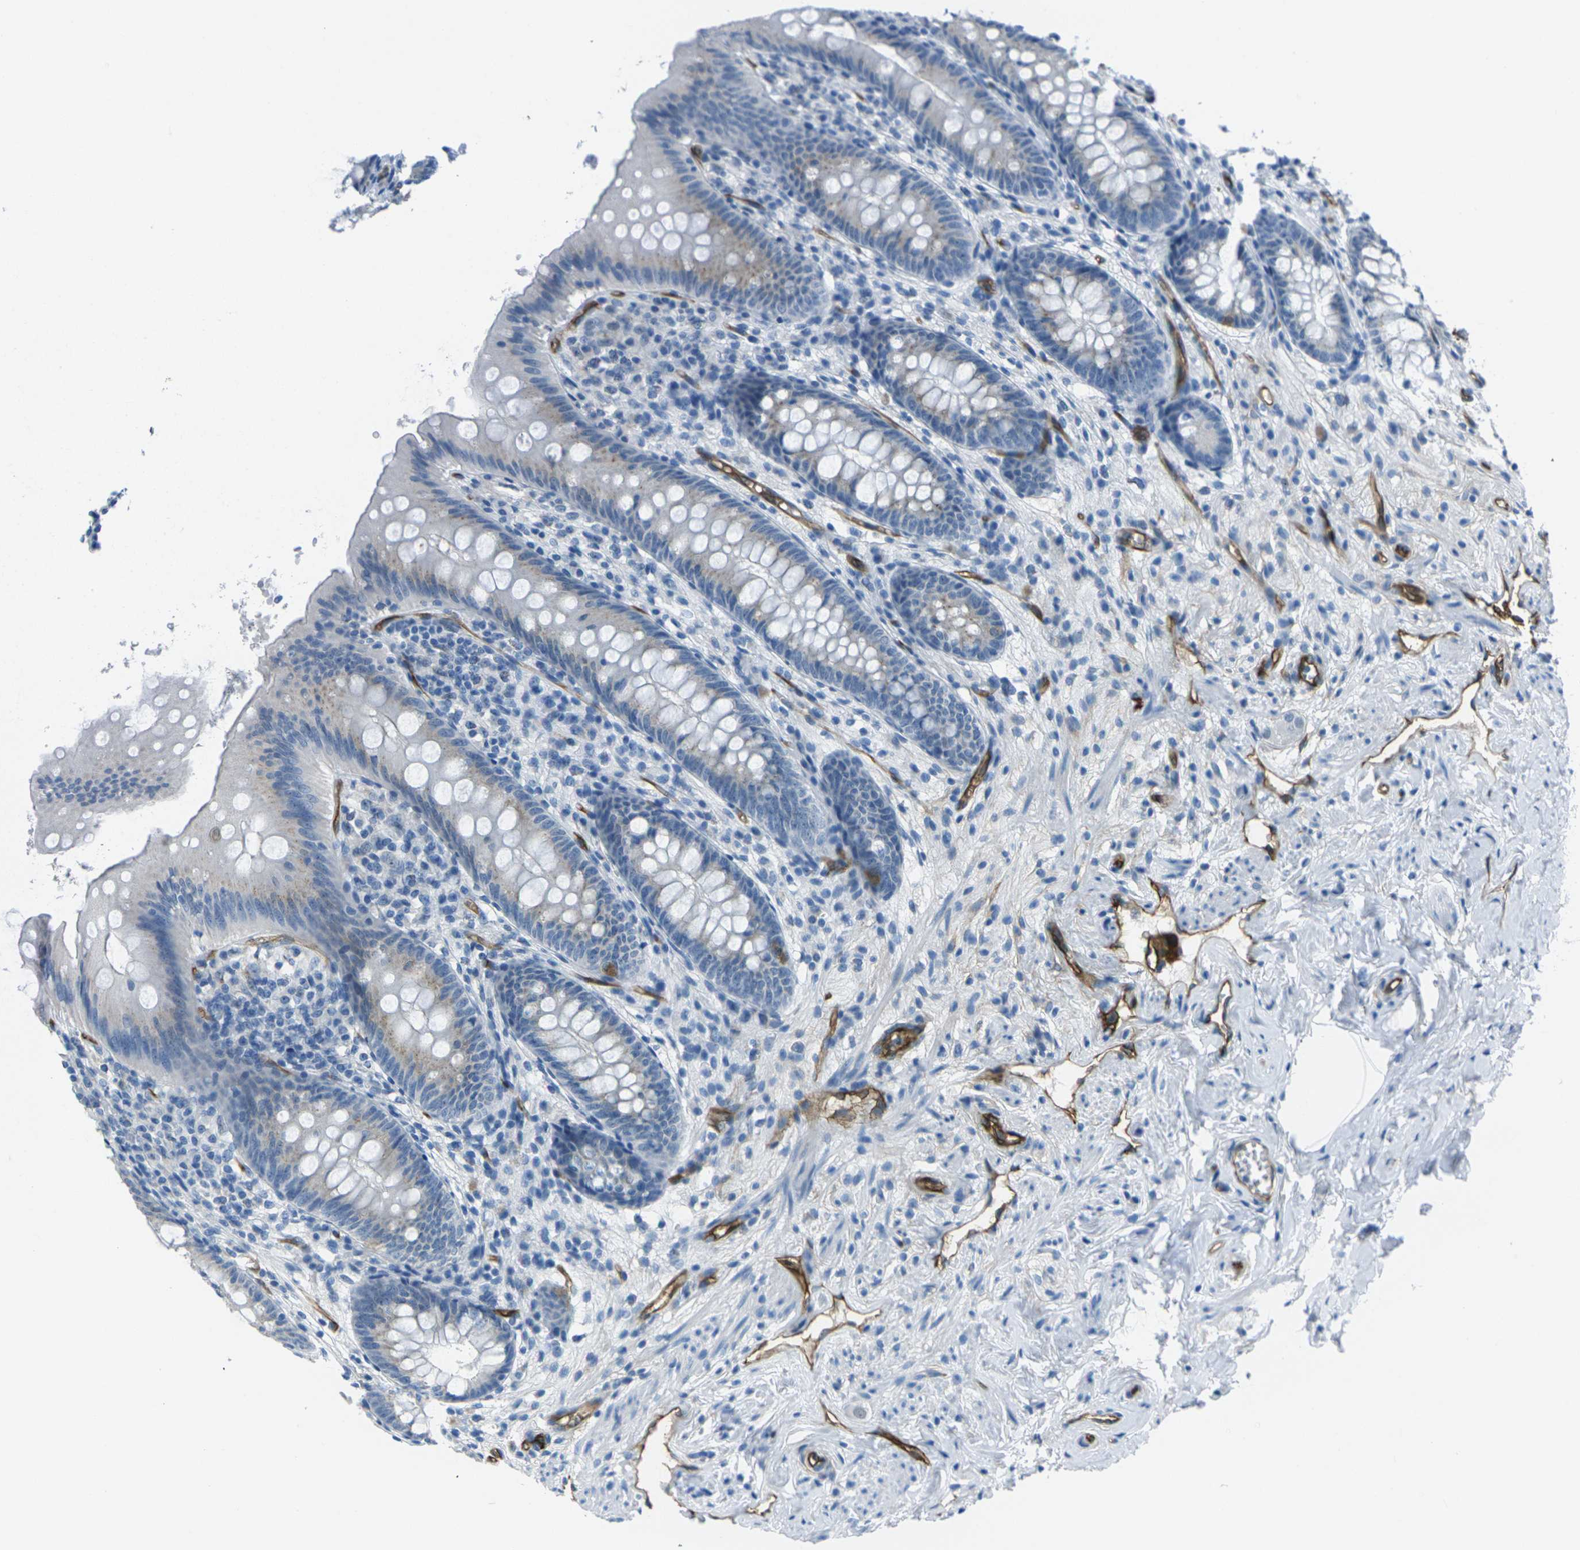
{"staining": {"intensity": "moderate", "quantity": "<25%", "location": "cytoplasmic/membranous"}, "tissue": "appendix", "cell_type": "Glandular cells", "image_type": "normal", "snomed": [{"axis": "morphology", "description": "Normal tissue, NOS"}, {"axis": "topography", "description": "Appendix"}], "caption": "IHC (DAB (3,3'-diaminobenzidine)) staining of benign appendix demonstrates moderate cytoplasmic/membranous protein staining in about <25% of glandular cells.", "gene": "HSPA12B", "patient": {"sex": "male", "age": 56}}